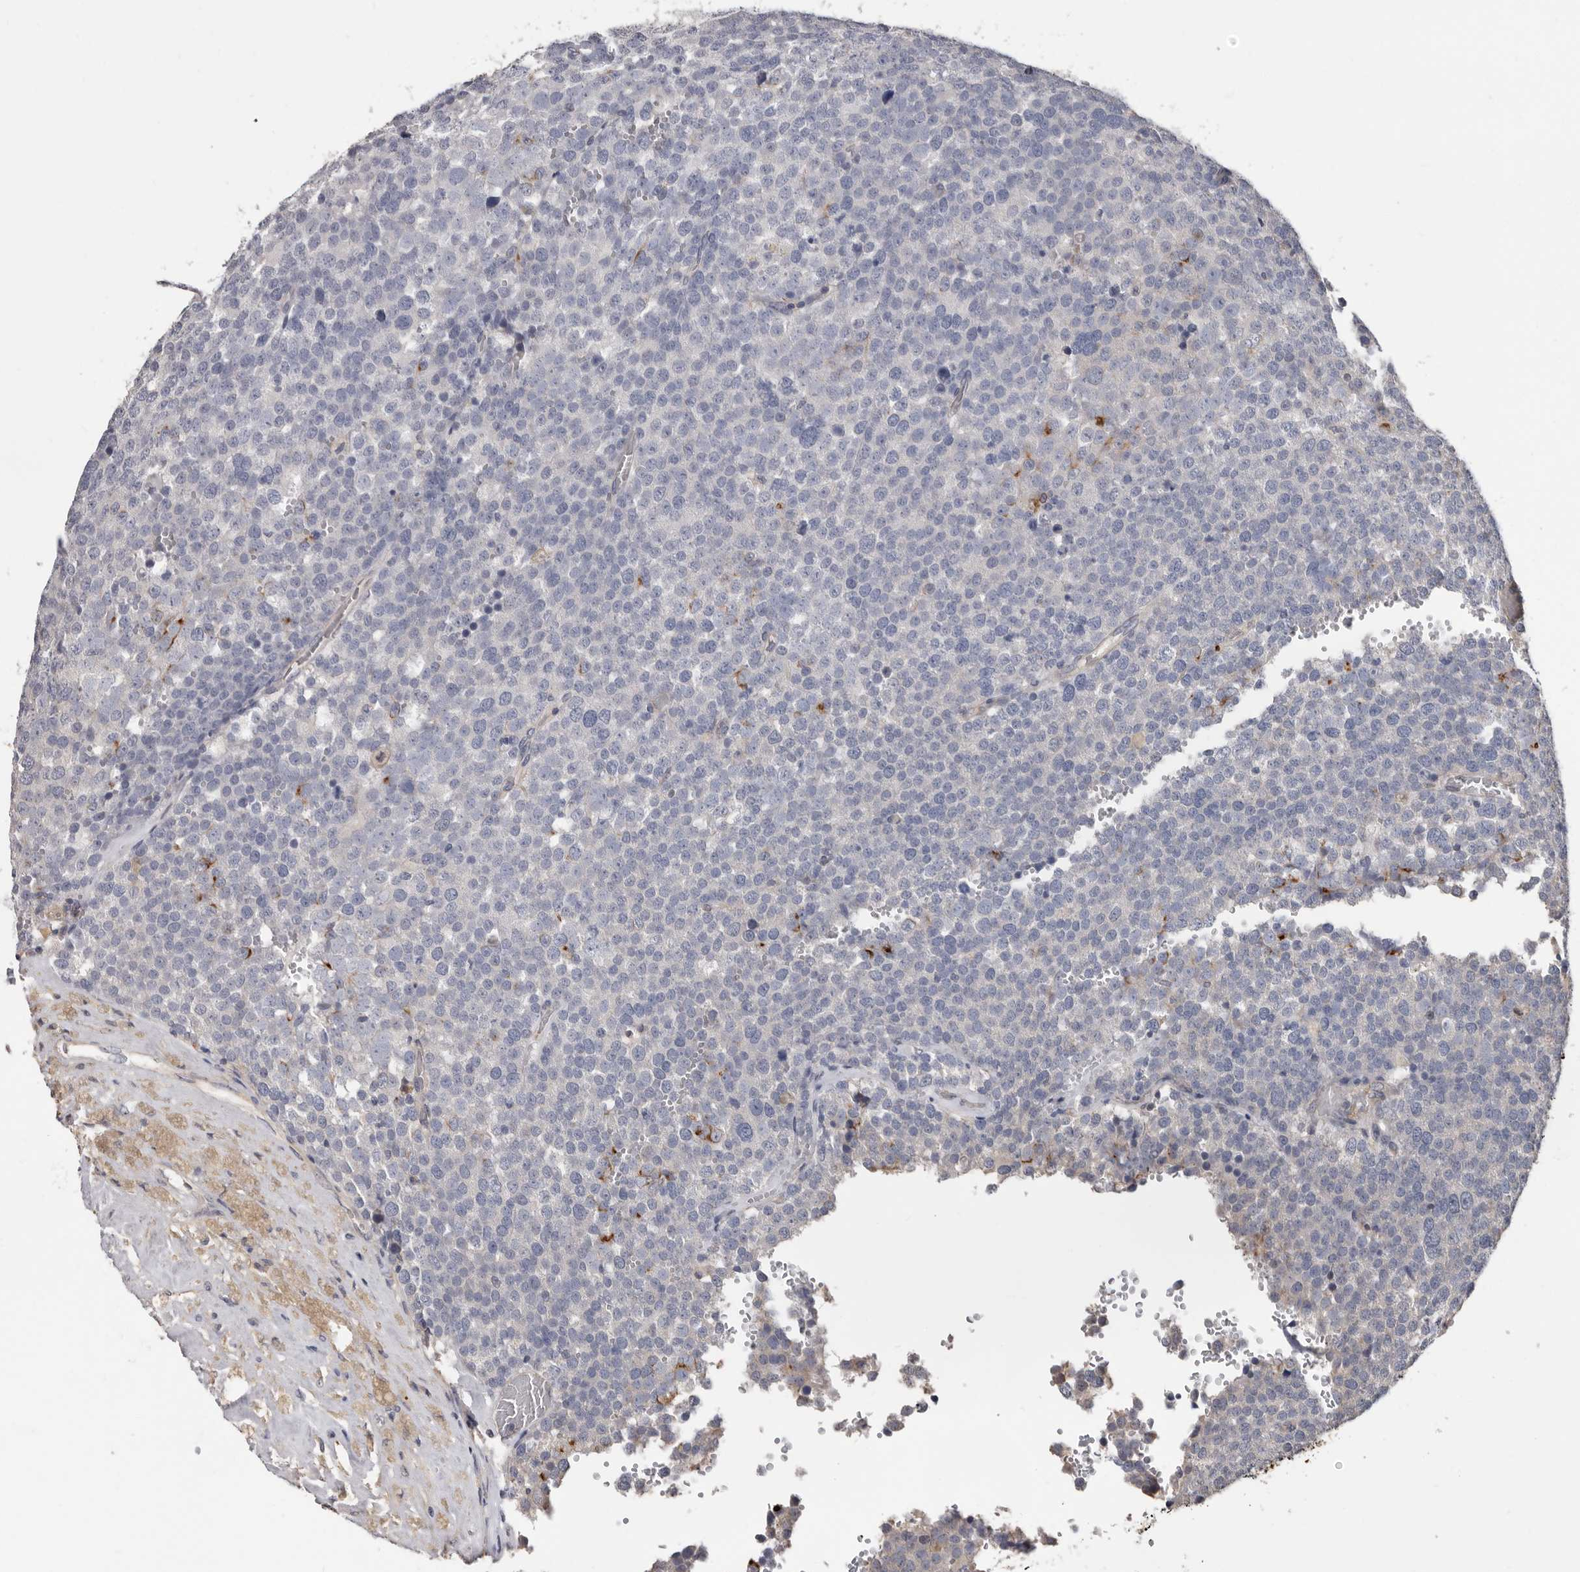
{"staining": {"intensity": "negative", "quantity": "none", "location": "none"}, "tissue": "testis cancer", "cell_type": "Tumor cells", "image_type": "cancer", "snomed": [{"axis": "morphology", "description": "Seminoma, NOS"}, {"axis": "topography", "description": "Testis"}], "caption": "Testis cancer stained for a protein using immunohistochemistry (IHC) demonstrates no staining tumor cells.", "gene": "MRPL18", "patient": {"sex": "male", "age": 71}}